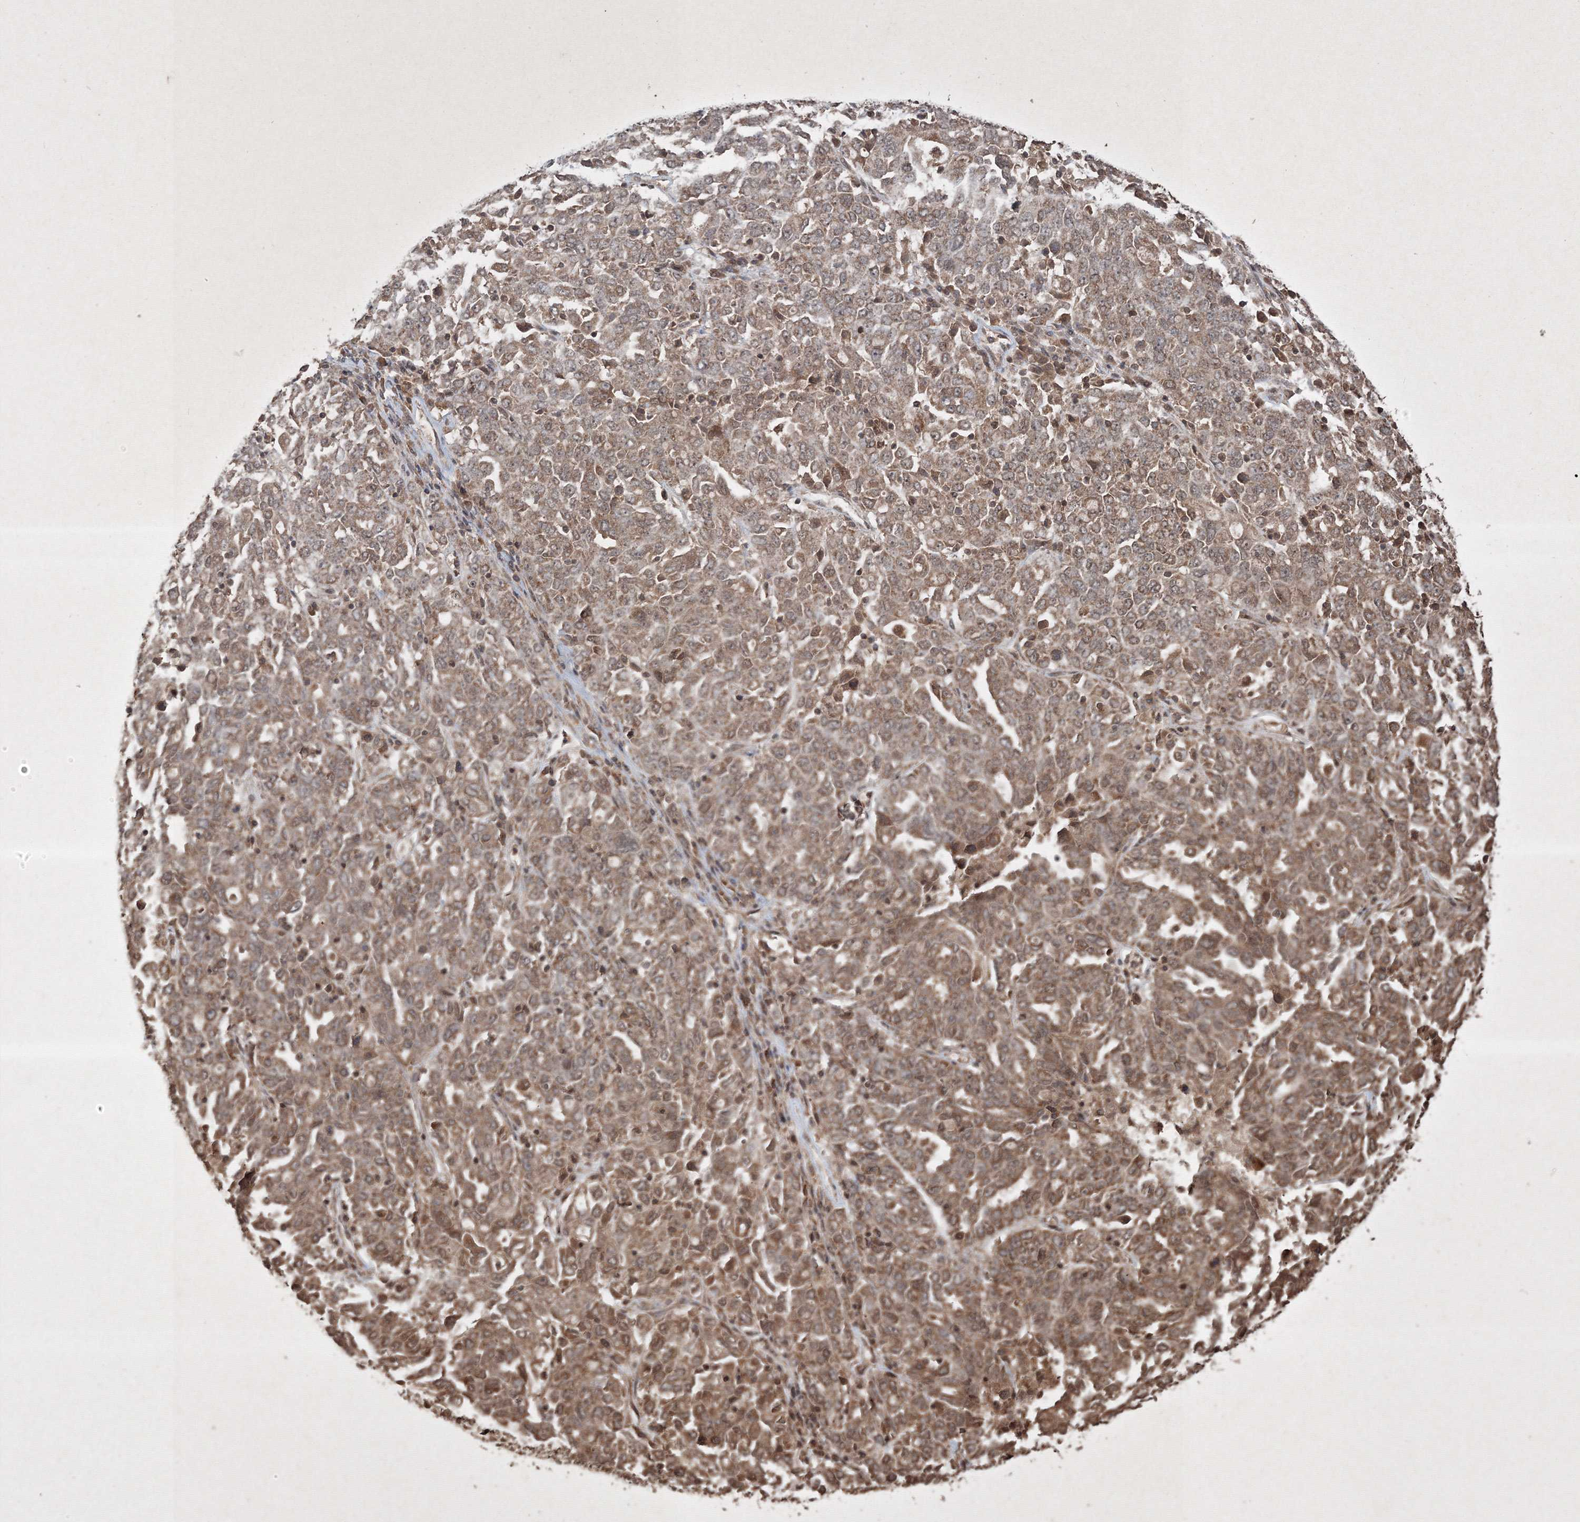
{"staining": {"intensity": "moderate", "quantity": ">75%", "location": "cytoplasmic/membranous"}, "tissue": "ovarian cancer", "cell_type": "Tumor cells", "image_type": "cancer", "snomed": [{"axis": "morphology", "description": "Carcinoma, endometroid"}, {"axis": "topography", "description": "Ovary"}], "caption": "Immunohistochemical staining of human ovarian cancer demonstrates medium levels of moderate cytoplasmic/membranous protein expression in about >75% of tumor cells.", "gene": "PELI3", "patient": {"sex": "female", "age": 62}}